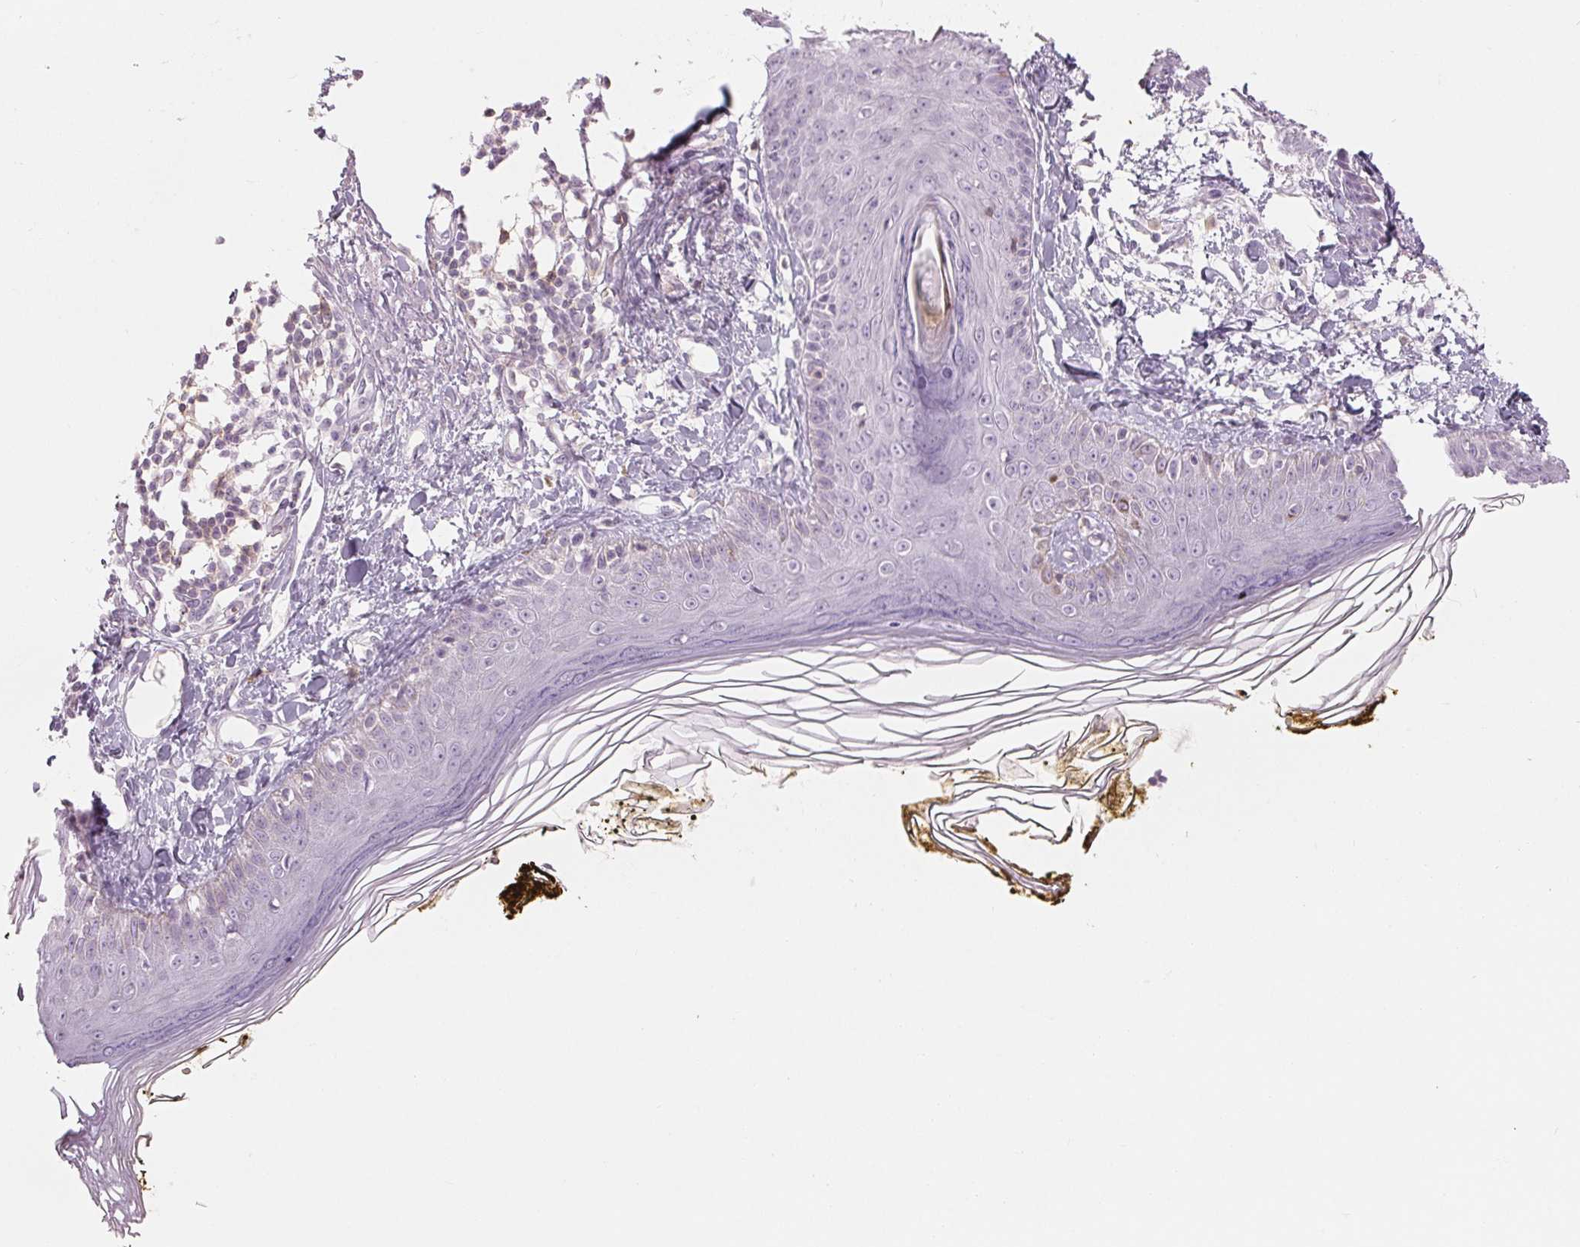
{"staining": {"intensity": "negative", "quantity": "none", "location": "none"}, "tissue": "skin", "cell_type": "Fibroblasts", "image_type": "normal", "snomed": [{"axis": "morphology", "description": "Normal tissue, NOS"}, {"axis": "topography", "description": "Skin"}], "caption": "DAB immunohistochemical staining of normal human skin displays no significant expression in fibroblasts.", "gene": "CD69", "patient": {"sex": "male", "age": 76}}